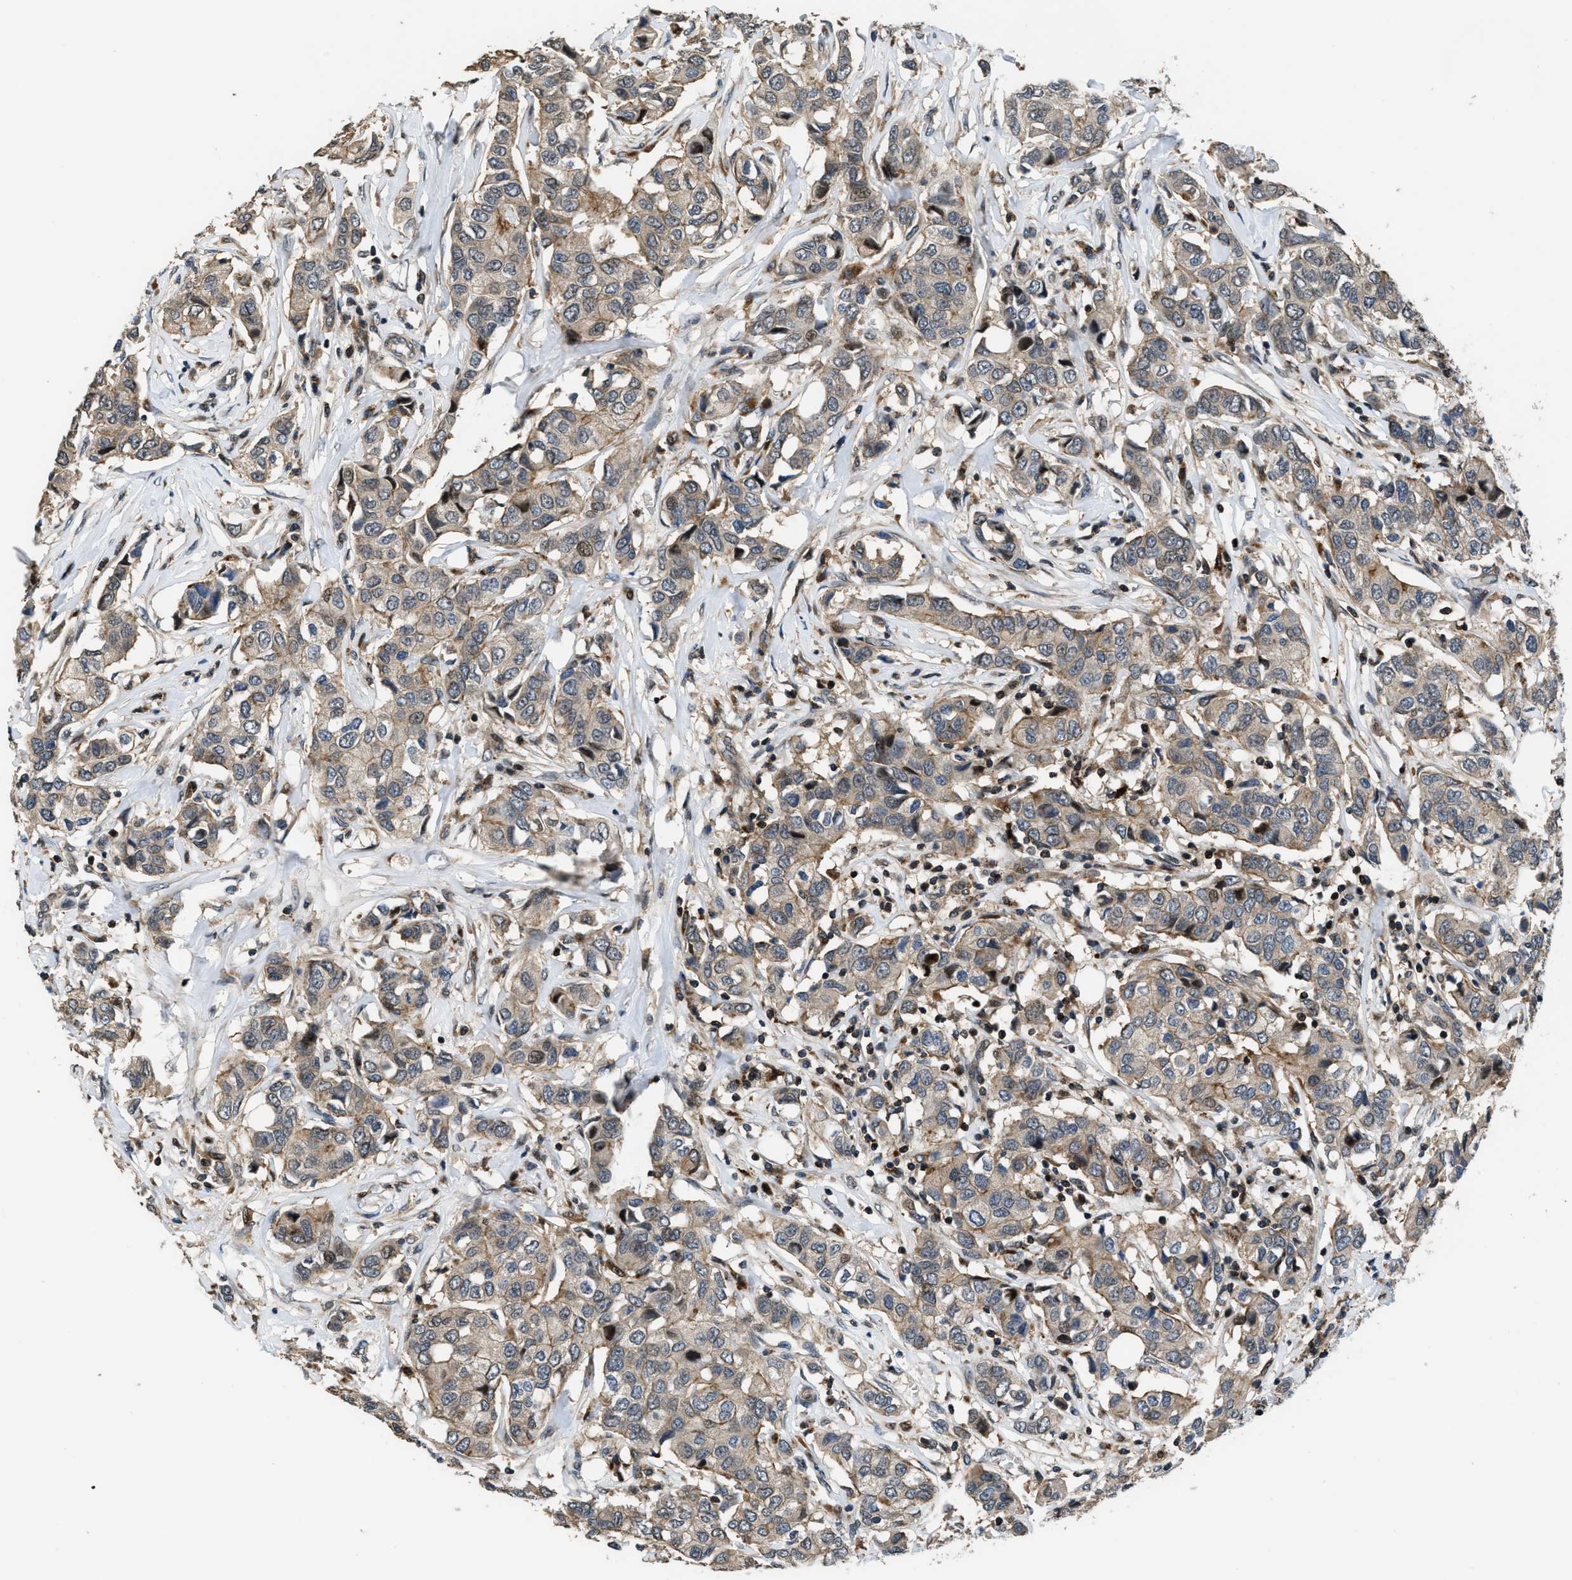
{"staining": {"intensity": "weak", "quantity": ">75%", "location": "cytoplasmic/membranous"}, "tissue": "breast cancer", "cell_type": "Tumor cells", "image_type": "cancer", "snomed": [{"axis": "morphology", "description": "Duct carcinoma"}, {"axis": "topography", "description": "Breast"}], "caption": "A brown stain highlights weak cytoplasmic/membranous positivity of a protein in breast cancer tumor cells.", "gene": "CTBS", "patient": {"sex": "female", "age": 80}}